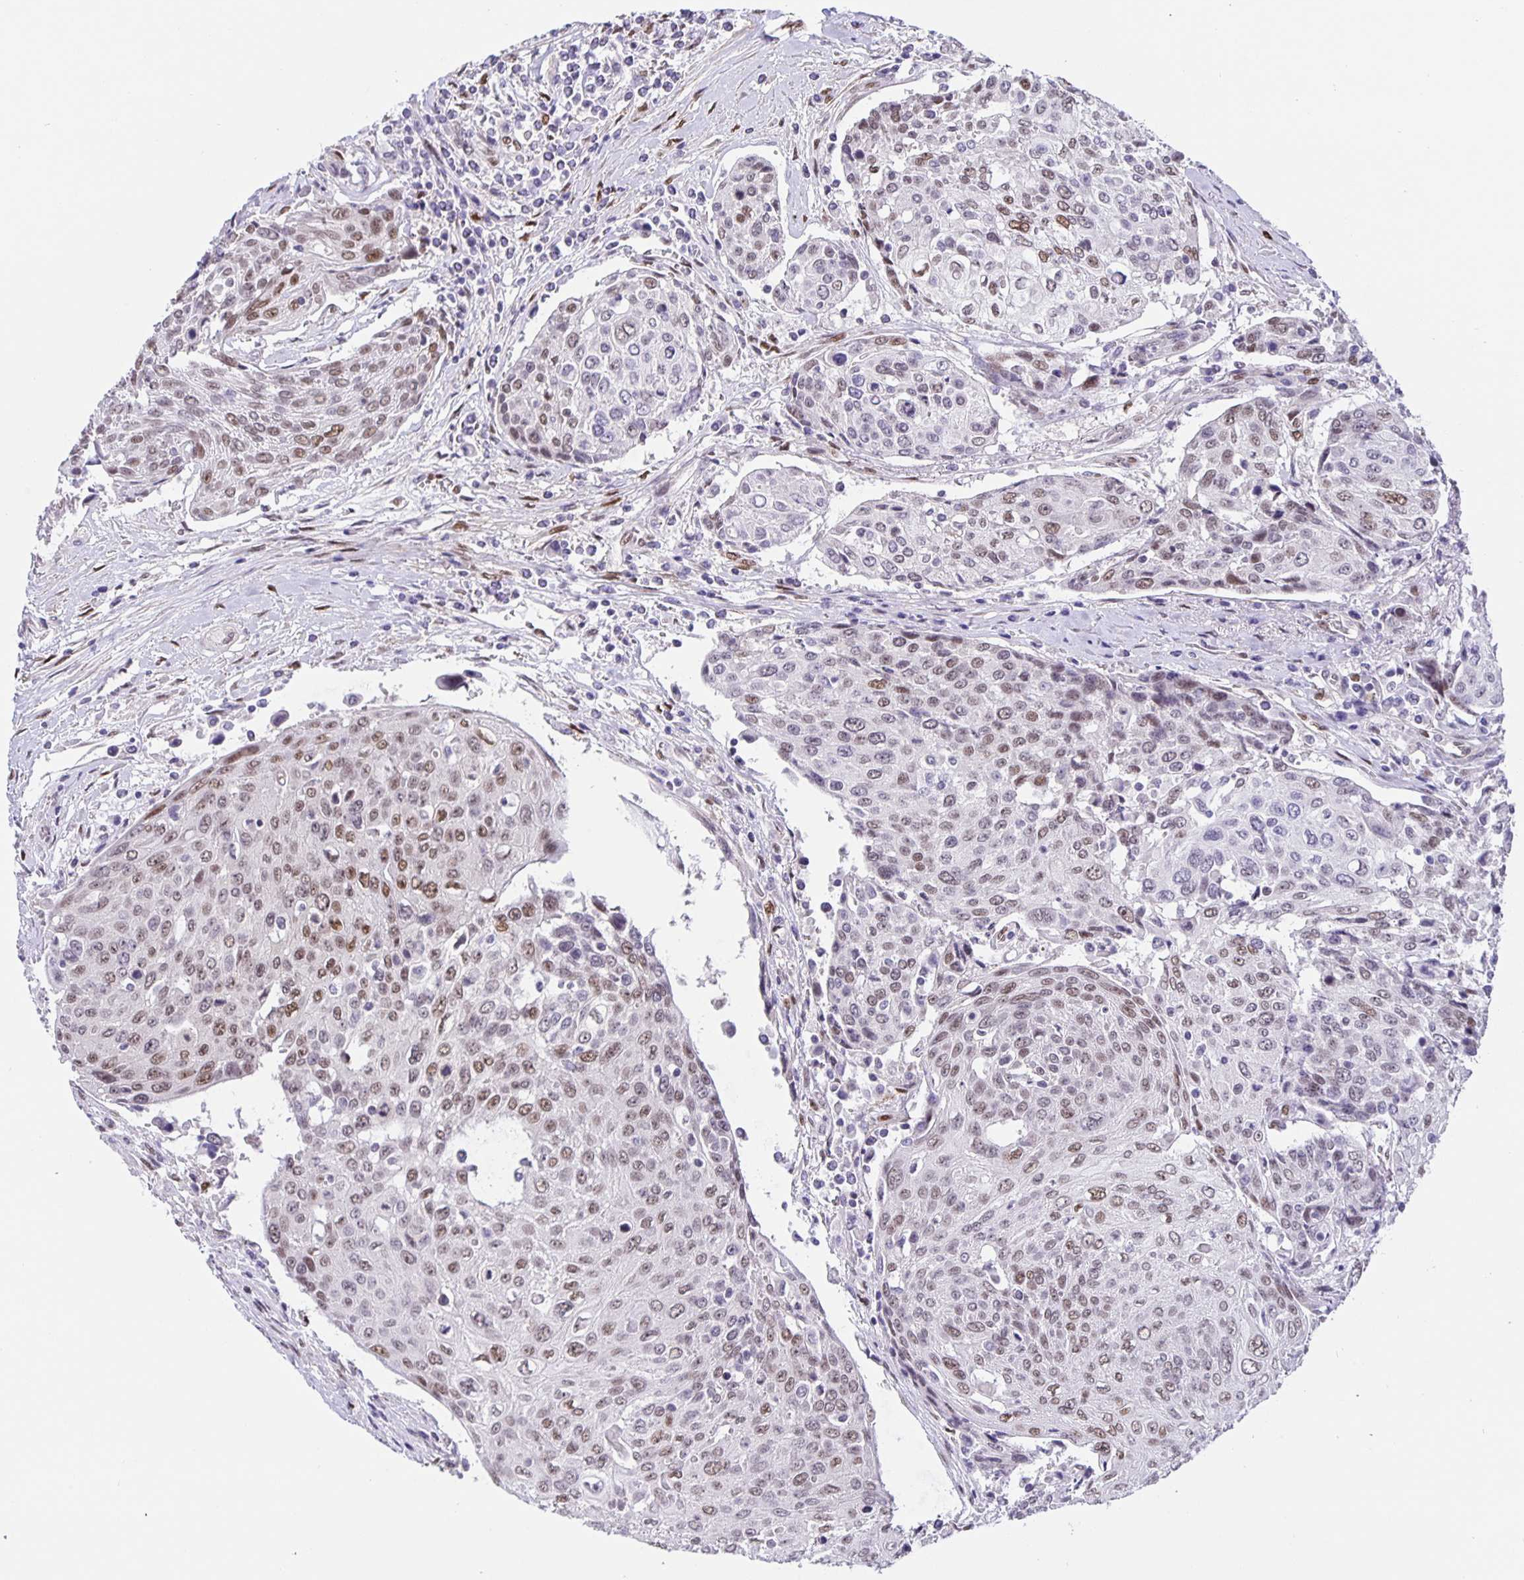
{"staining": {"intensity": "moderate", "quantity": "25%-75%", "location": "nuclear"}, "tissue": "urothelial cancer", "cell_type": "Tumor cells", "image_type": "cancer", "snomed": [{"axis": "morphology", "description": "Urothelial carcinoma, High grade"}, {"axis": "topography", "description": "Urinary bladder"}], "caption": "Immunohistochemical staining of urothelial cancer exhibits medium levels of moderate nuclear expression in about 25%-75% of tumor cells.", "gene": "FOSL2", "patient": {"sex": "female", "age": 70}}